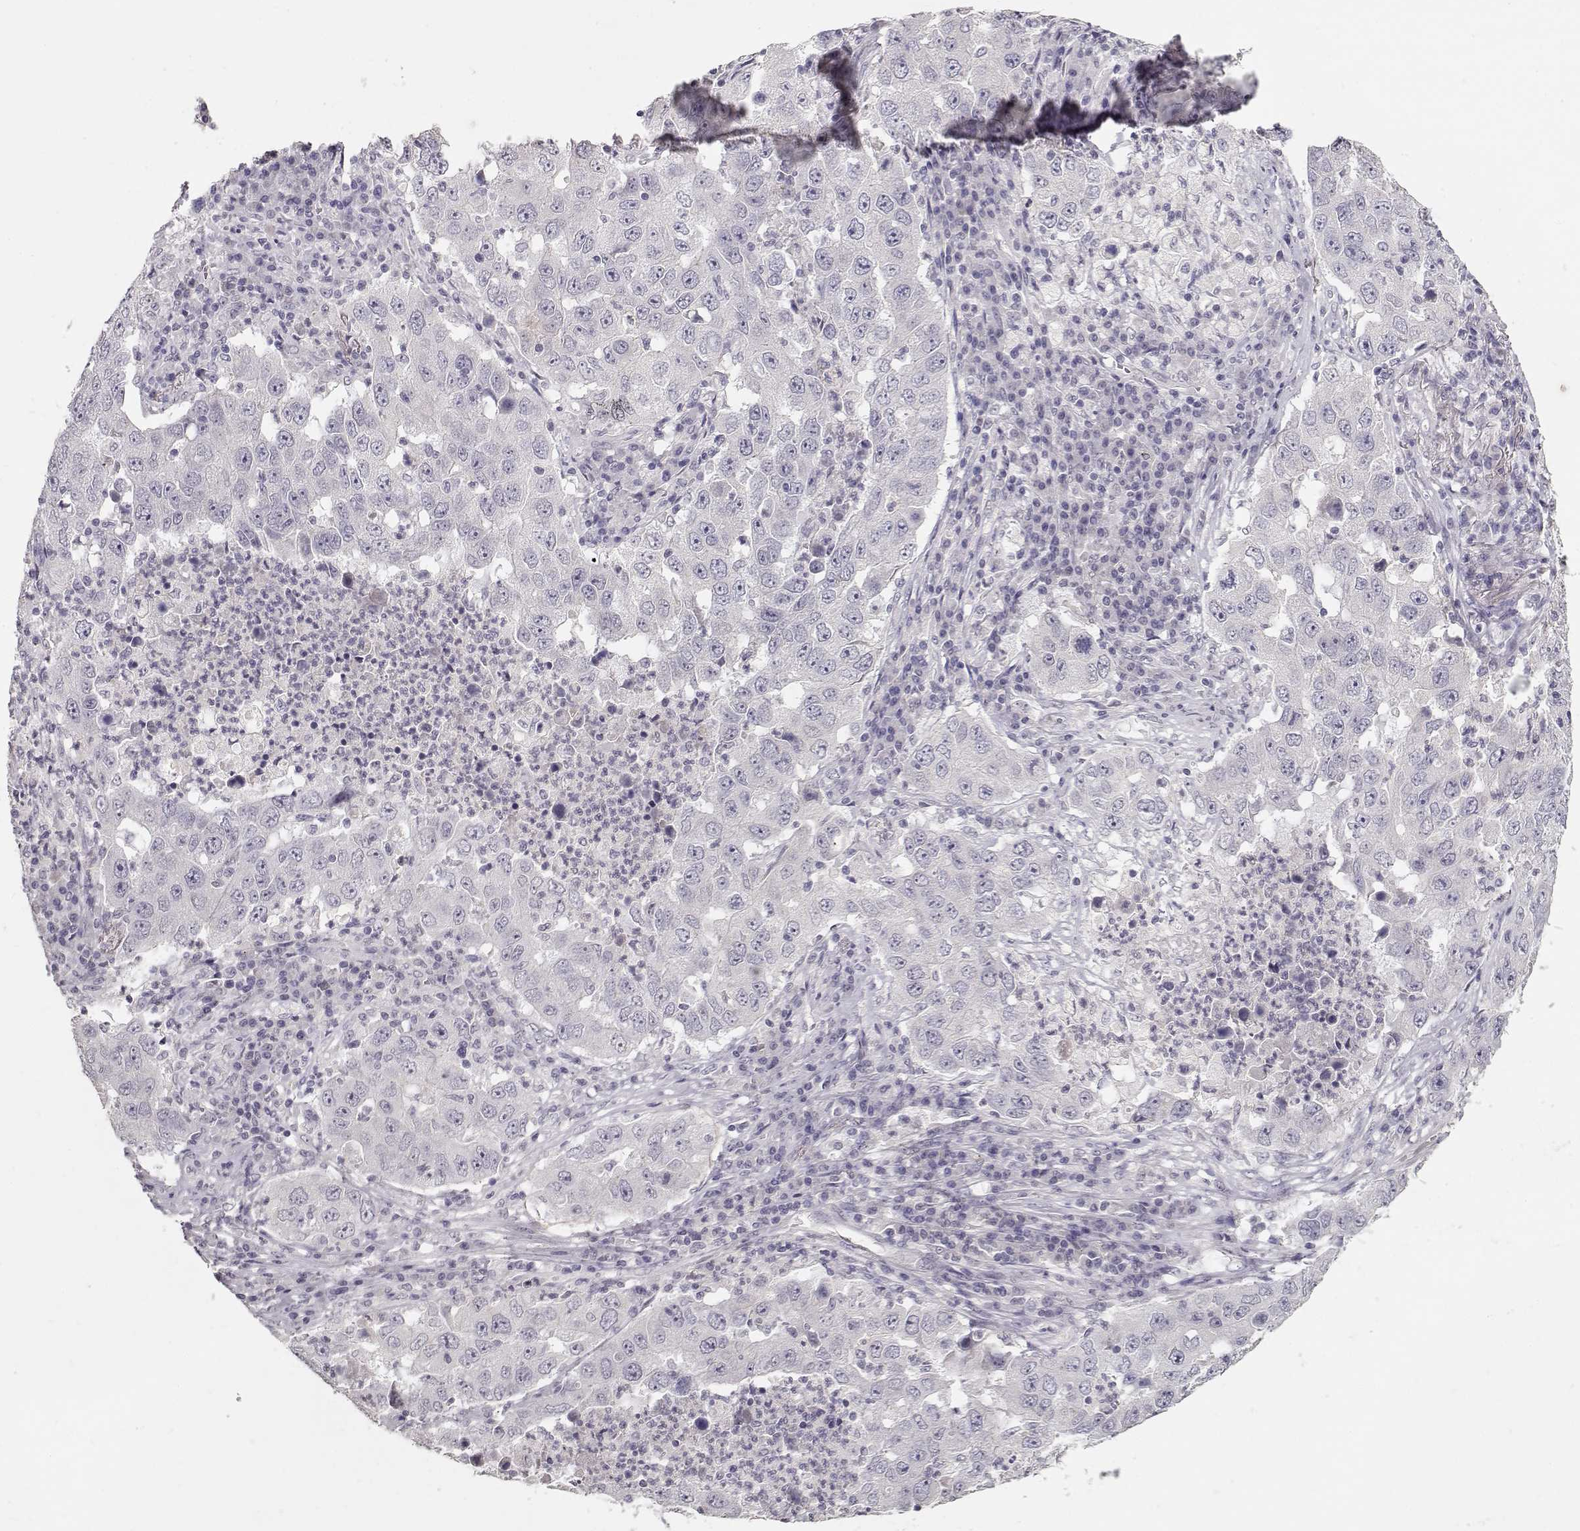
{"staining": {"intensity": "negative", "quantity": "none", "location": "none"}, "tissue": "lung cancer", "cell_type": "Tumor cells", "image_type": "cancer", "snomed": [{"axis": "morphology", "description": "Adenocarcinoma, NOS"}, {"axis": "topography", "description": "Lung"}], "caption": "The IHC photomicrograph has no significant positivity in tumor cells of adenocarcinoma (lung) tissue. Brightfield microscopy of immunohistochemistry (IHC) stained with DAB (brown) and hematoxylin (blue), captured at high magnification.", "gene": "LAMA5", "patient": {"sex": "male", "age": 73}}